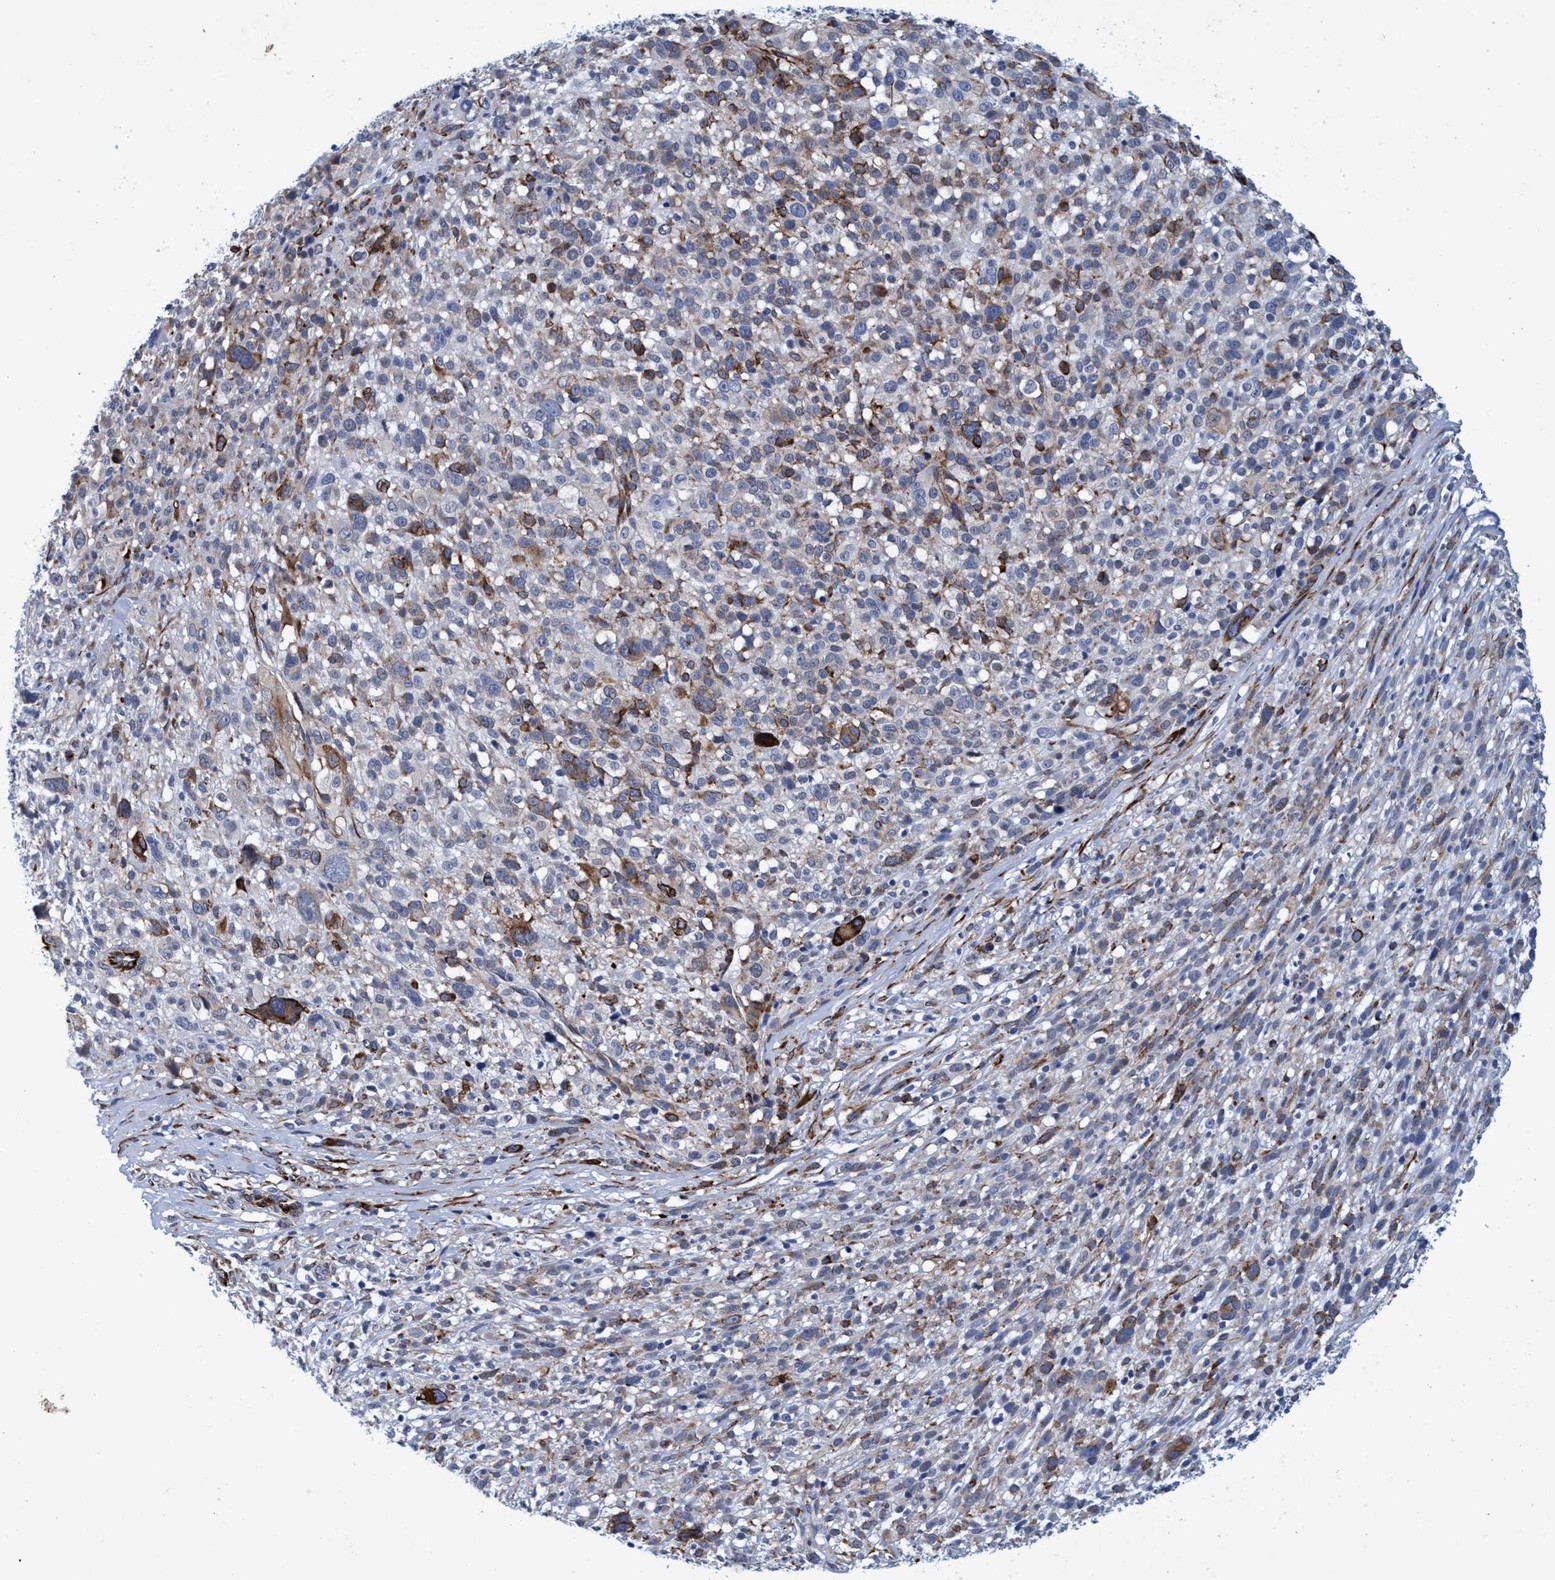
{"staining": {"intensity": "strong", "quantity": "<25%", "location": "cytoplasmic/membranous"}, "tissue": "melanoma", "cell_type": "Tumor cells", "image_type": "cancer", "snomed": [{"axis": "morphology", "description": "Malignant melanoma, NOS"}, {"axis": "topography", "description": "Skin"}], "caption": "The immunohistochemical stain shows strong cytoplasmic/membranous staining in tumor cells of malignant melanoma tissue.", "gene": "SLC43A2", "patient": {"sex": "female", "age": 55}}